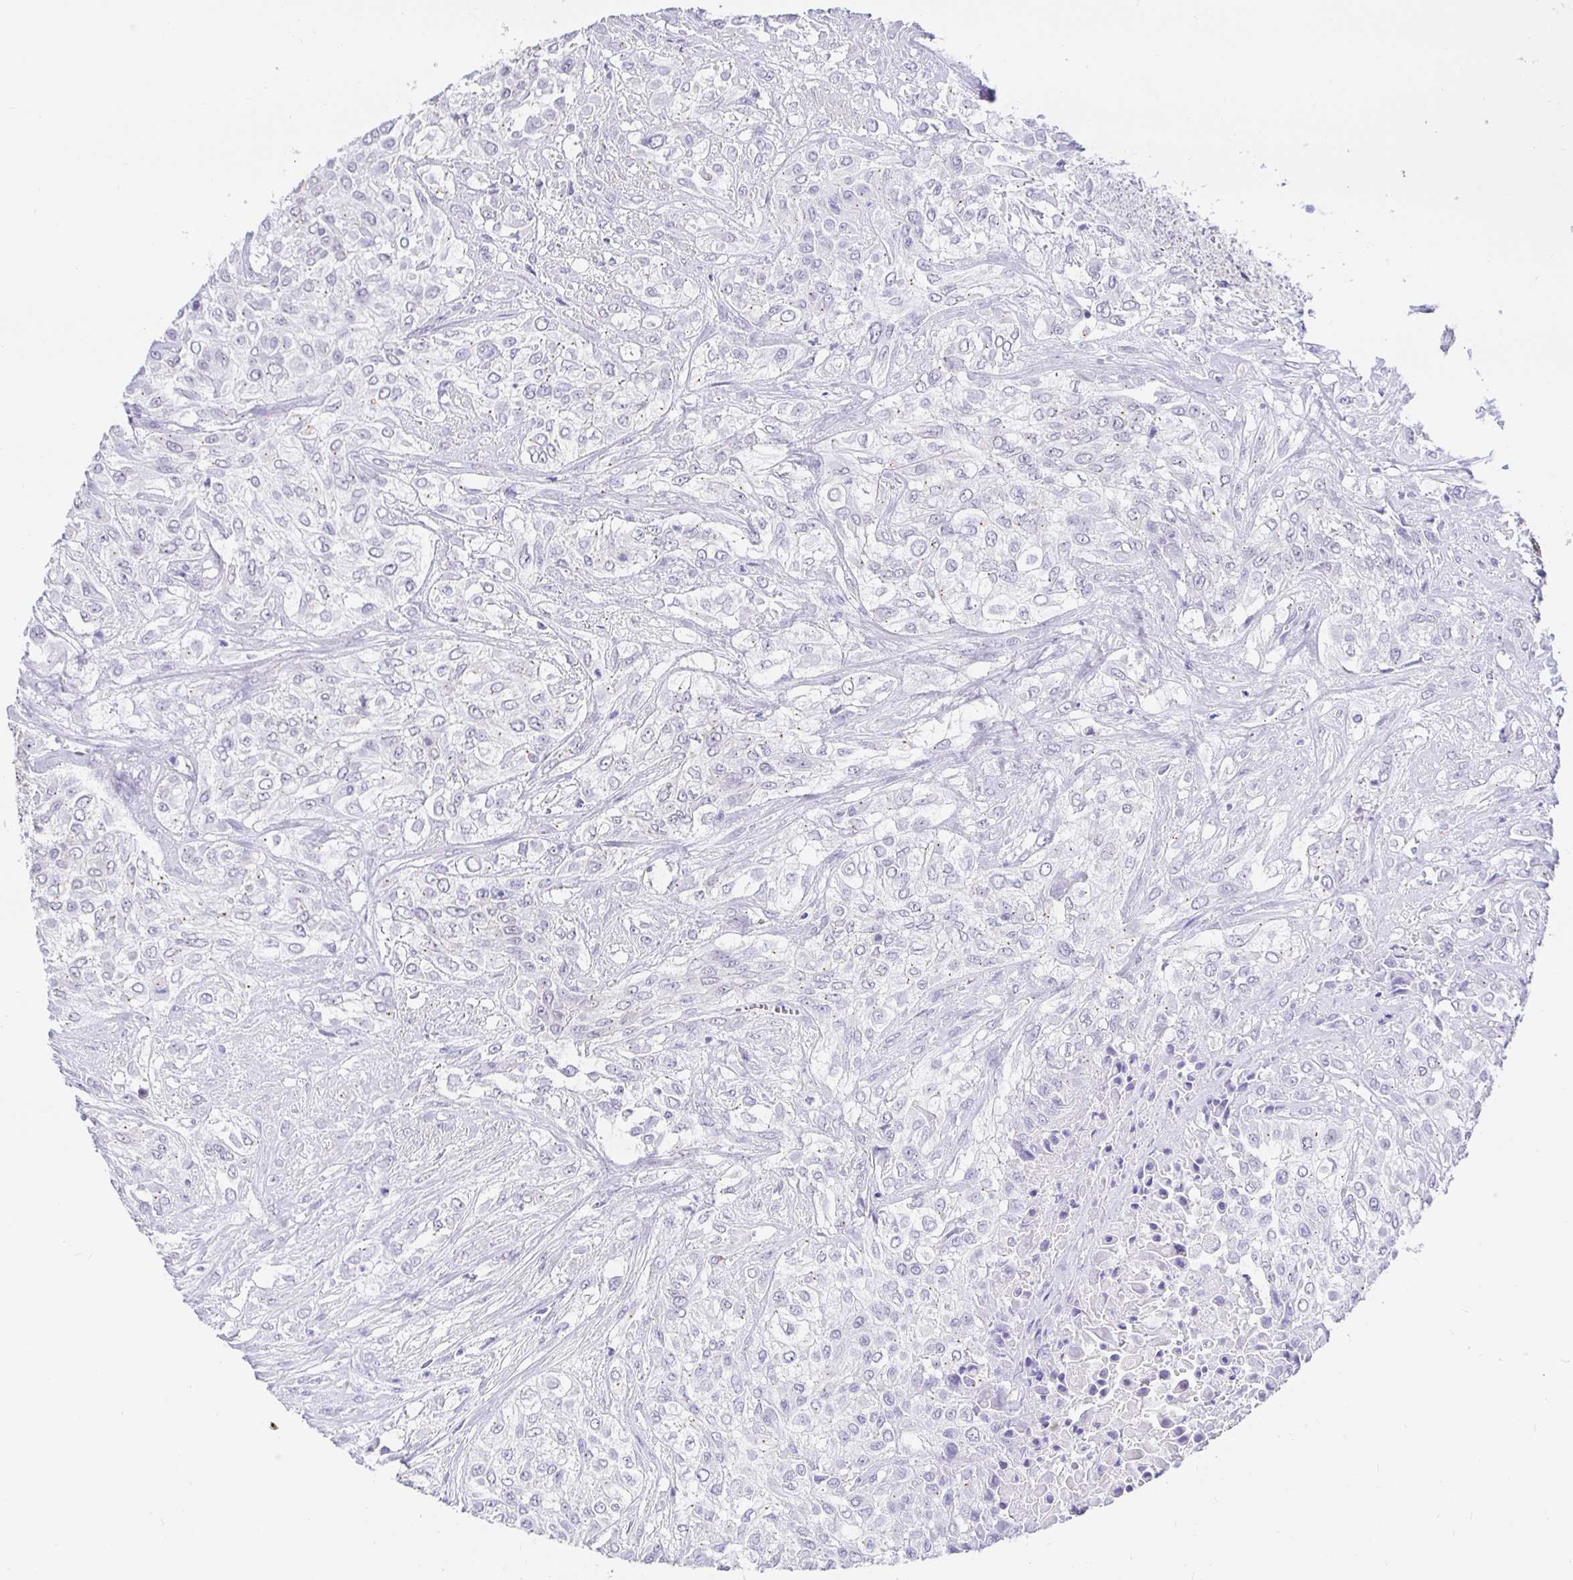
{"staining": {"intensity": "negative", "quantity": "none", "location": "none"}, "tissue": "urothelial cancer", "cell_type": "Tumor cells", "image_type": "cancer", "snomed": [{"axis": "morphology", "description": "Urothelial carcinoma, High grade"}, {"axis": "topography", "description": "Urinary bladder"}], "caption": "Micrograph shows no protein expression in tumor cells of urothelial cancer tissue.", "gene": "EZHIP", "patient": {"sex": "male", "age": 57}}